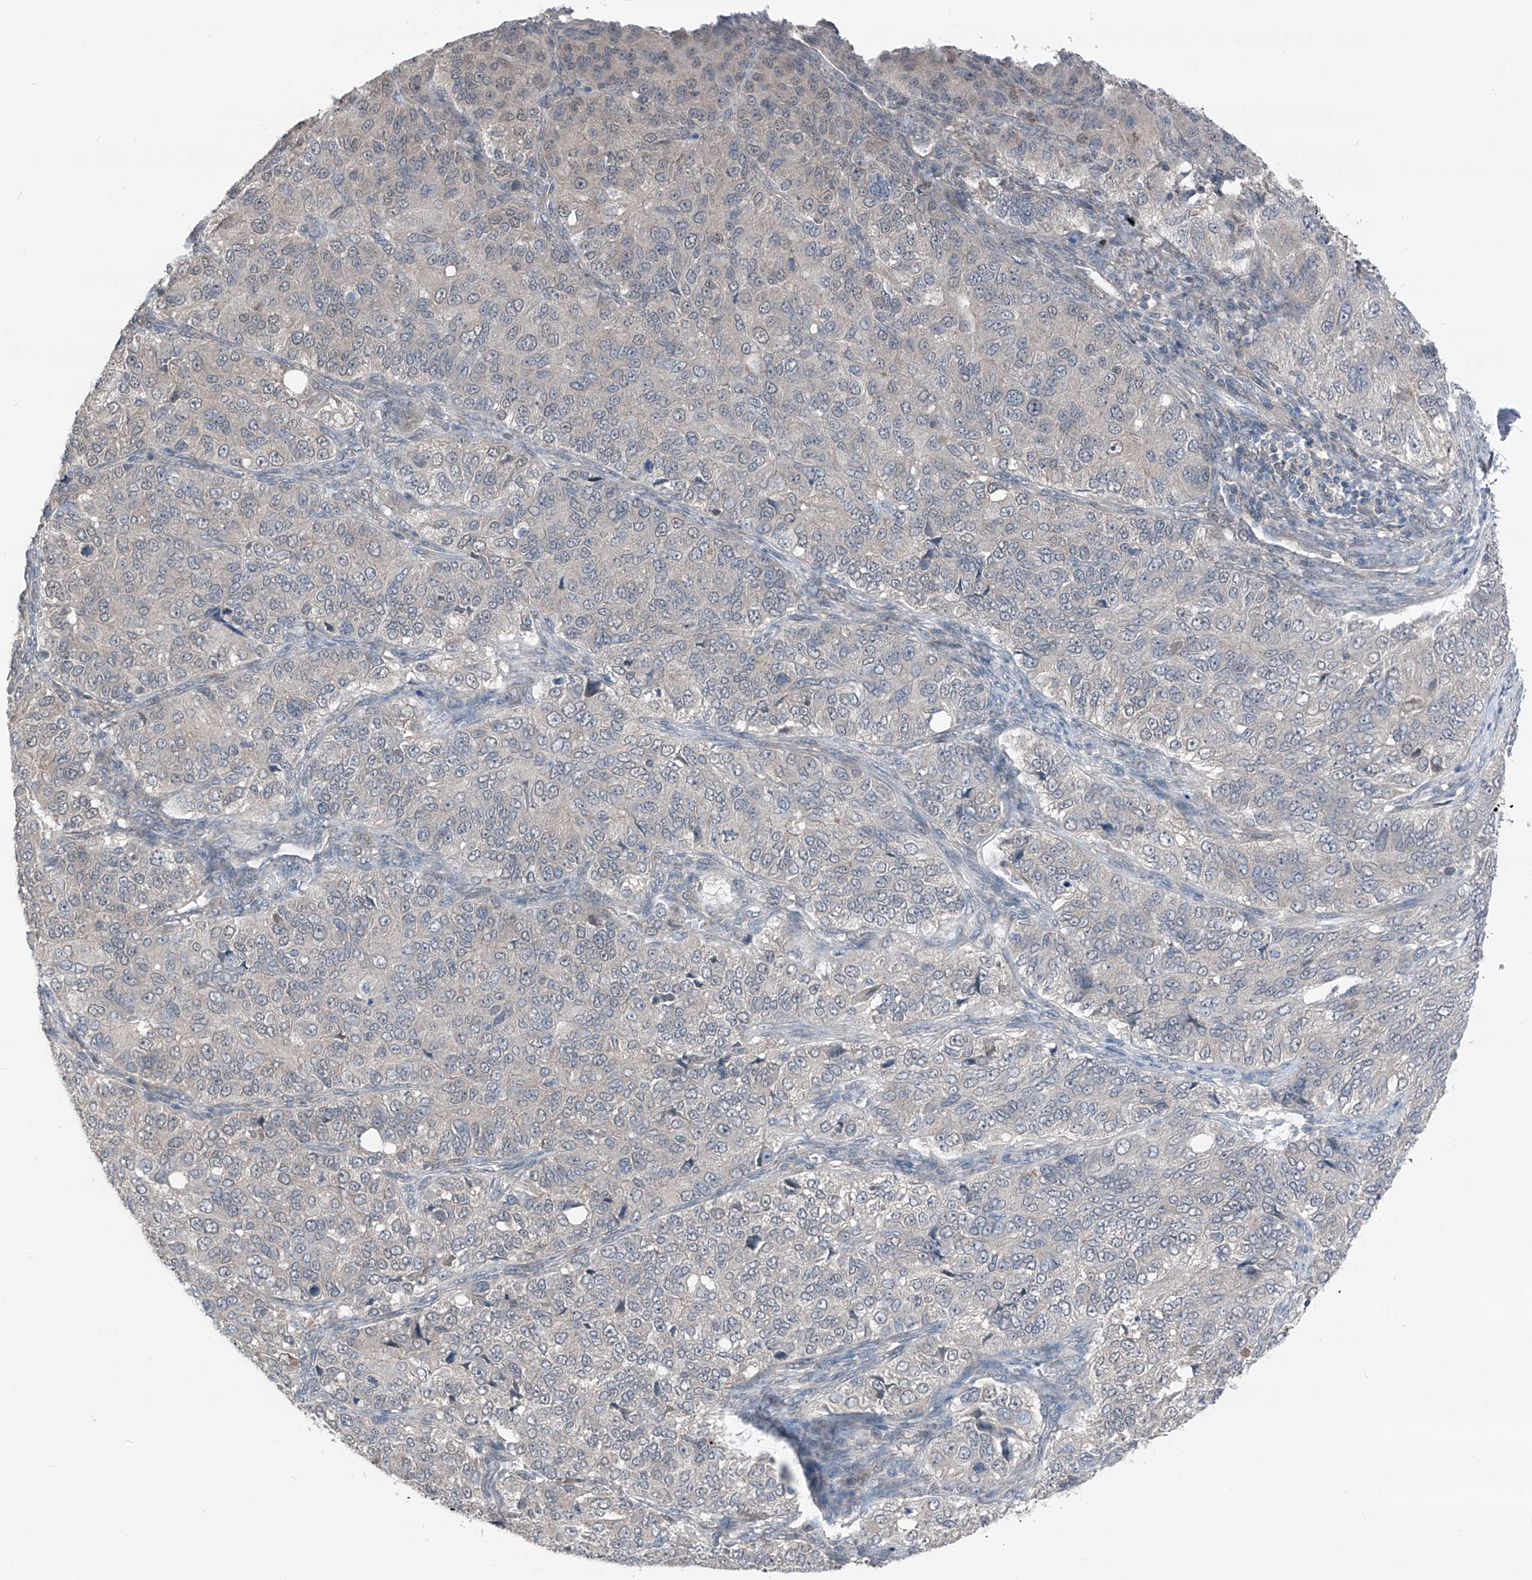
{"staining": {"intensity": "negative", "quantity": "none", "location": "none"}, "tissue": "ovarian cancer", "cell_type": "Tumor cells", "image_type": "cancer", "snomed": [{"axis": "morphology", "description": "Carcinoma, endometroid"}, {"axis": "topography", "description": "Ovary"}], "caption": "Immunohistochemical staining of ovarian endometroid carcinoma reveals no significant positivity in tumor cells.", "gene": "HSPB11", "patient": {"sex": "female", "age": 51}}